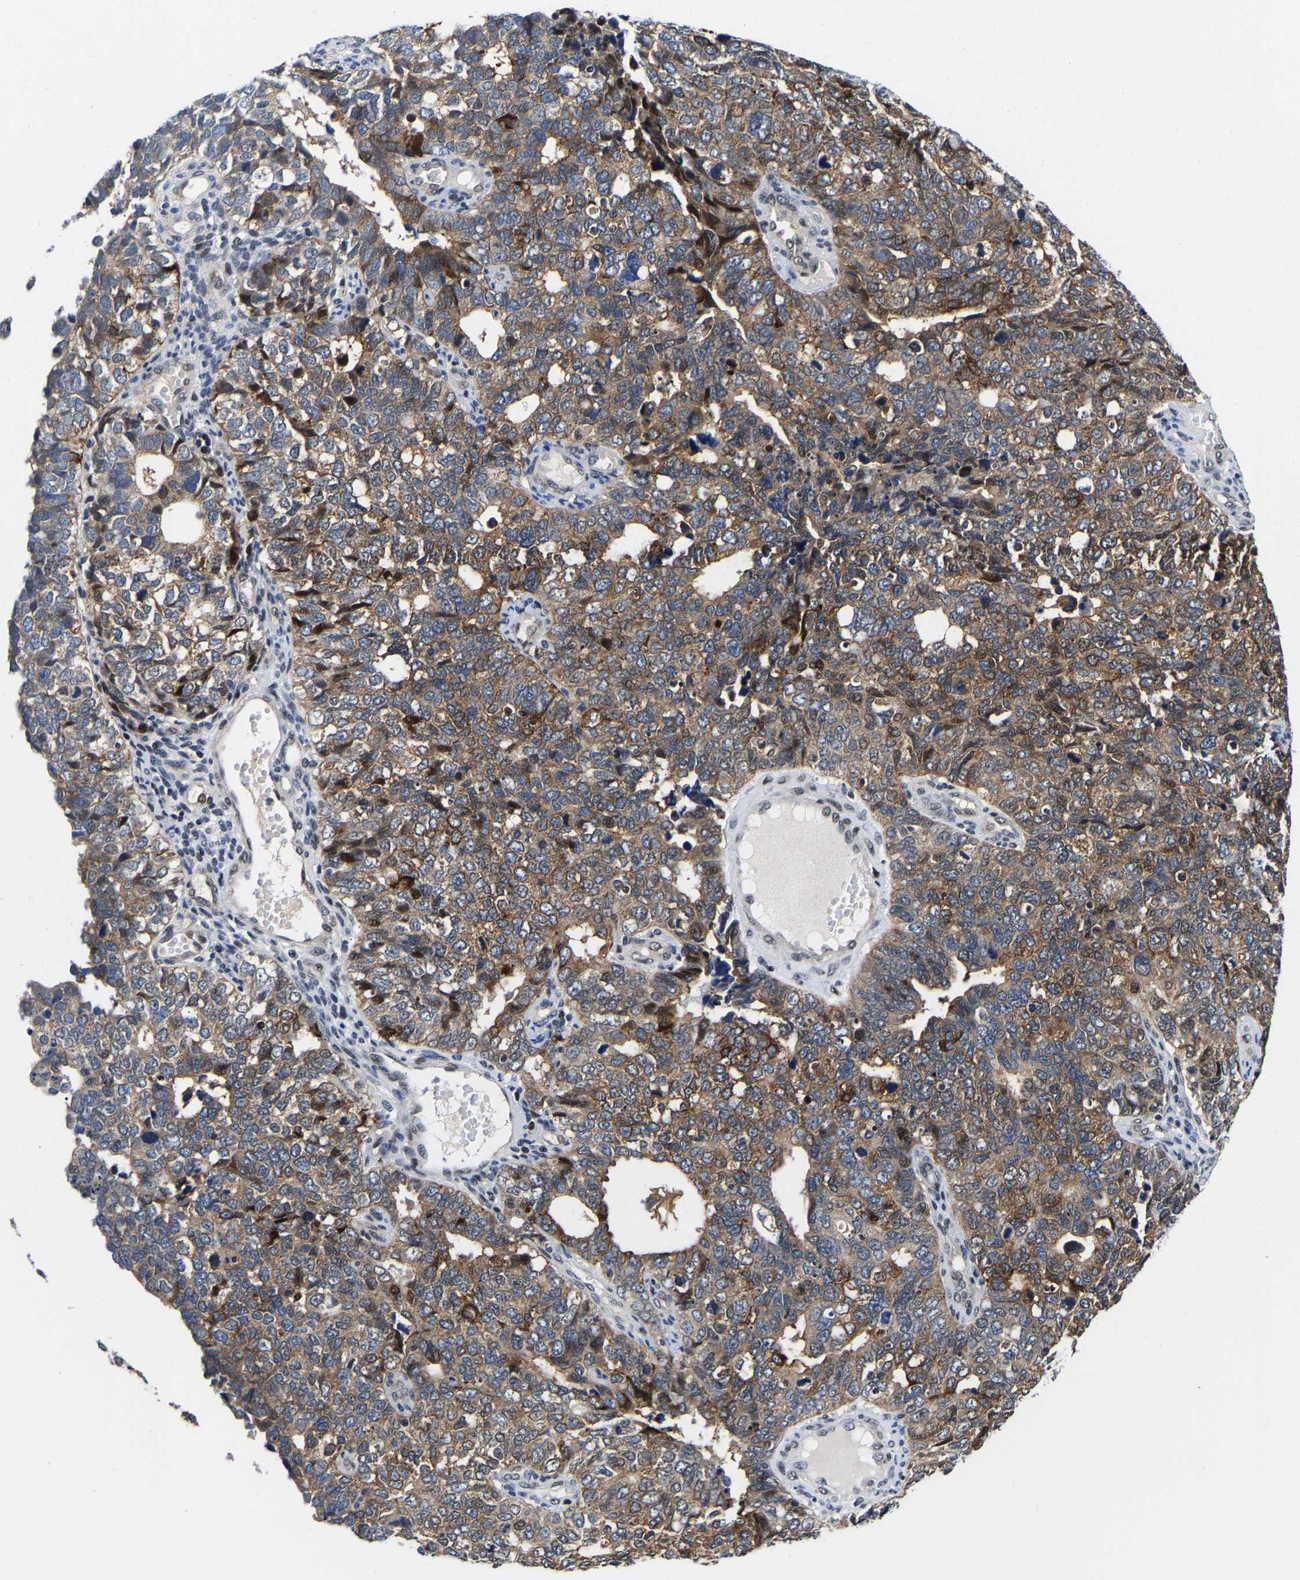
{"staining": {"intensity": "moderate", "quantity": ">75%", "location": "cytoplasmic/membranous"}, "tissue": "cervical cancer", "cell_type": "Tumor cells", "image_type": "cancer", "snomed": [{"axis": "morphology", "description": "Squamous cell carcinoma, NOS"}, {"axis": "topography", "description": "Cervix"}], "caption": "This image shows squamous cell carcinoma (cervical) stained with immunohistochemistry to label a protein in brown. The cytoplasmic/membranous of tumor cells show moderate positivity for the protein. Nuclei are counter-stained blue.", "gene": "PTRHD1", "patient": {"sex": "female", "age": 63}}